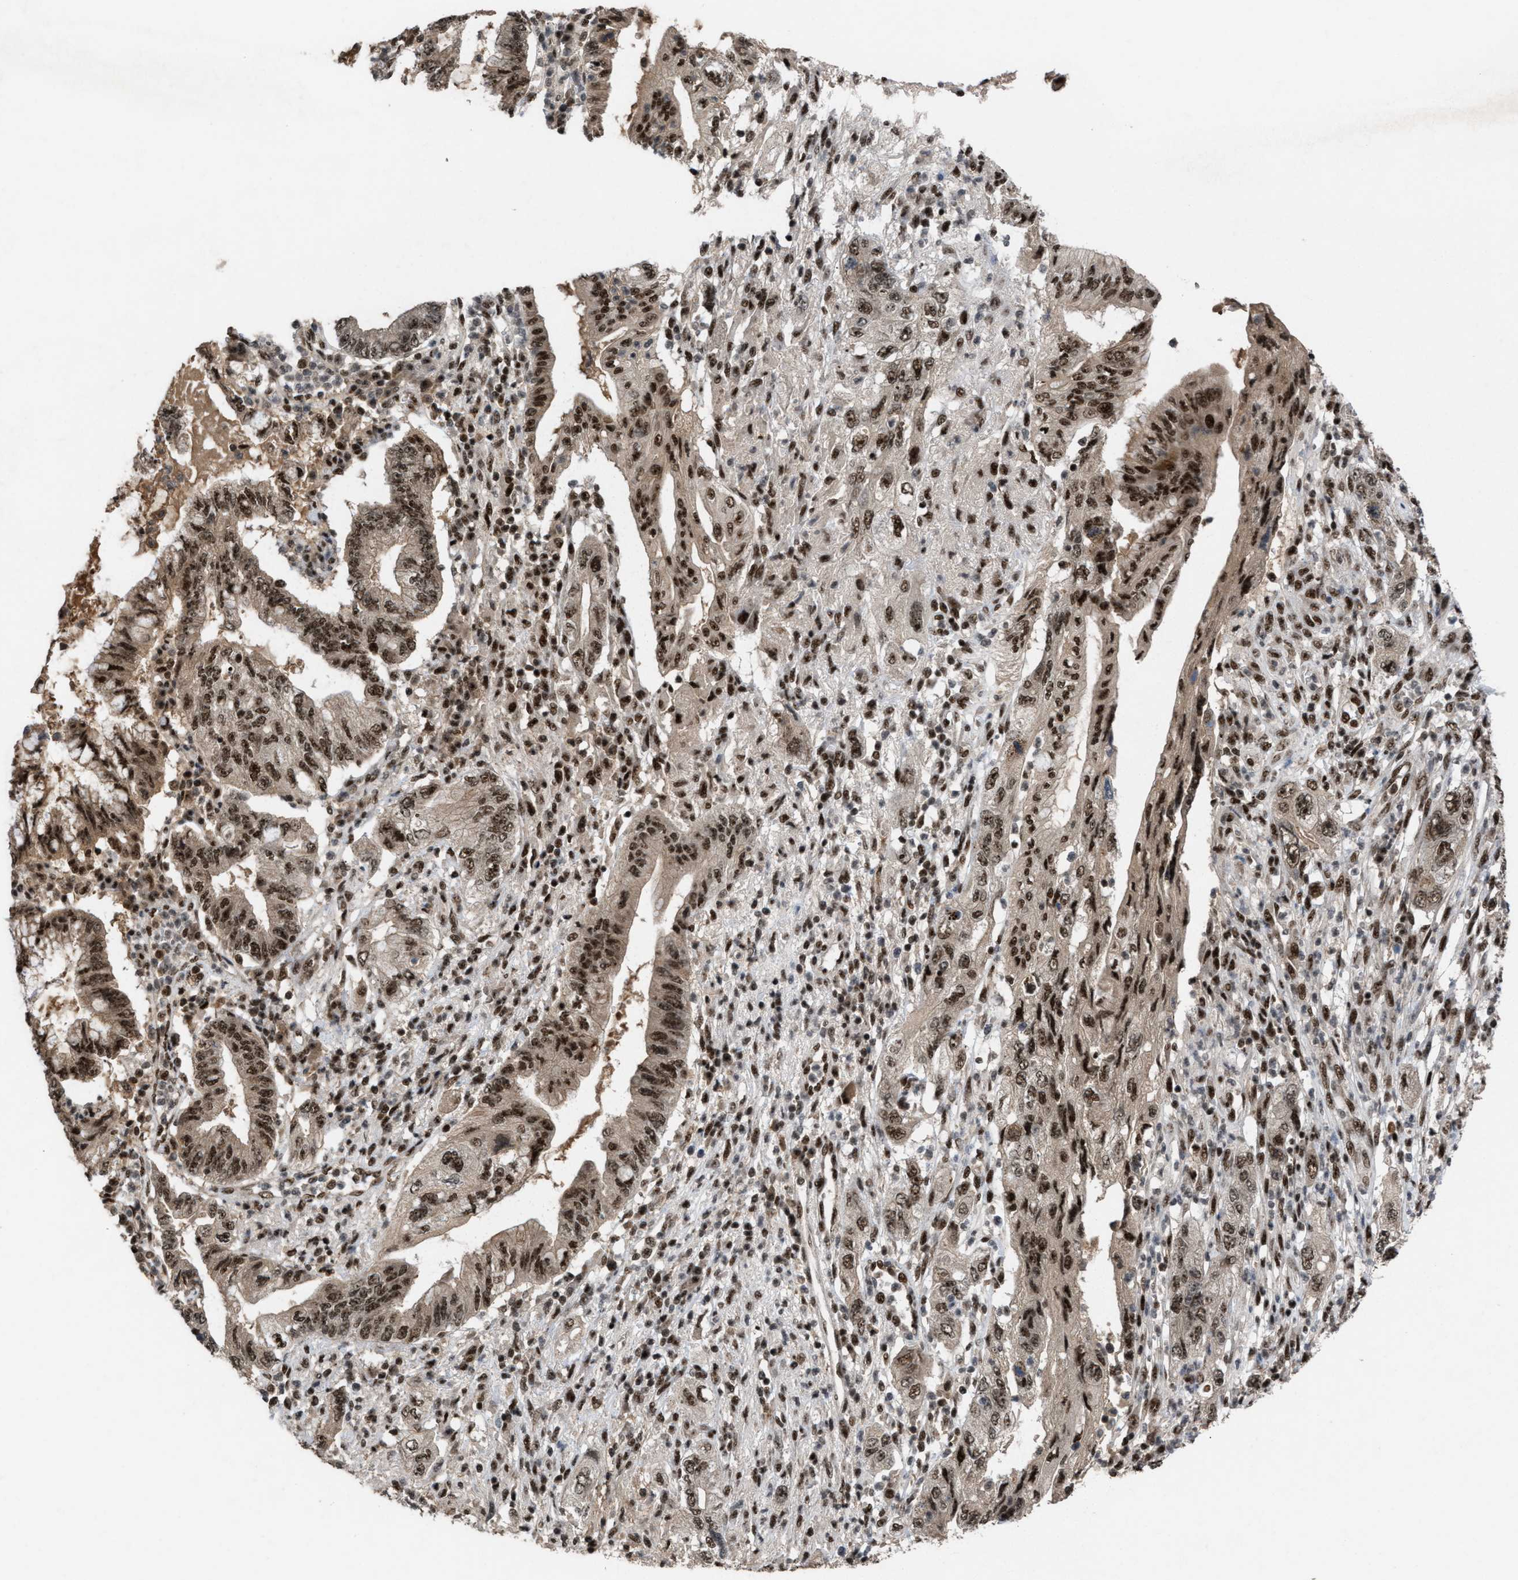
{"staining": {"intensity": "strong", "quantity": ">75%", "location": "nuclear"}, "tissue": "pancreatic cancer", "cell_type": "Tumor cells", "image_type": "cancer", "snomed": [{"axis": "morphology", "description": "Adenocarcinoma, NOS"}, {"axis": "topography", "description": "Pancreas"}], "caption": "Approximately >75% of tumor cells in pancreatic cancer (adenocarcinoma) exhibit strong nuclear protein staining as visualized by brown immunohistochemical staining.", "gene": "PRPF4", "patient": {"sex": "female", "age": 73}}